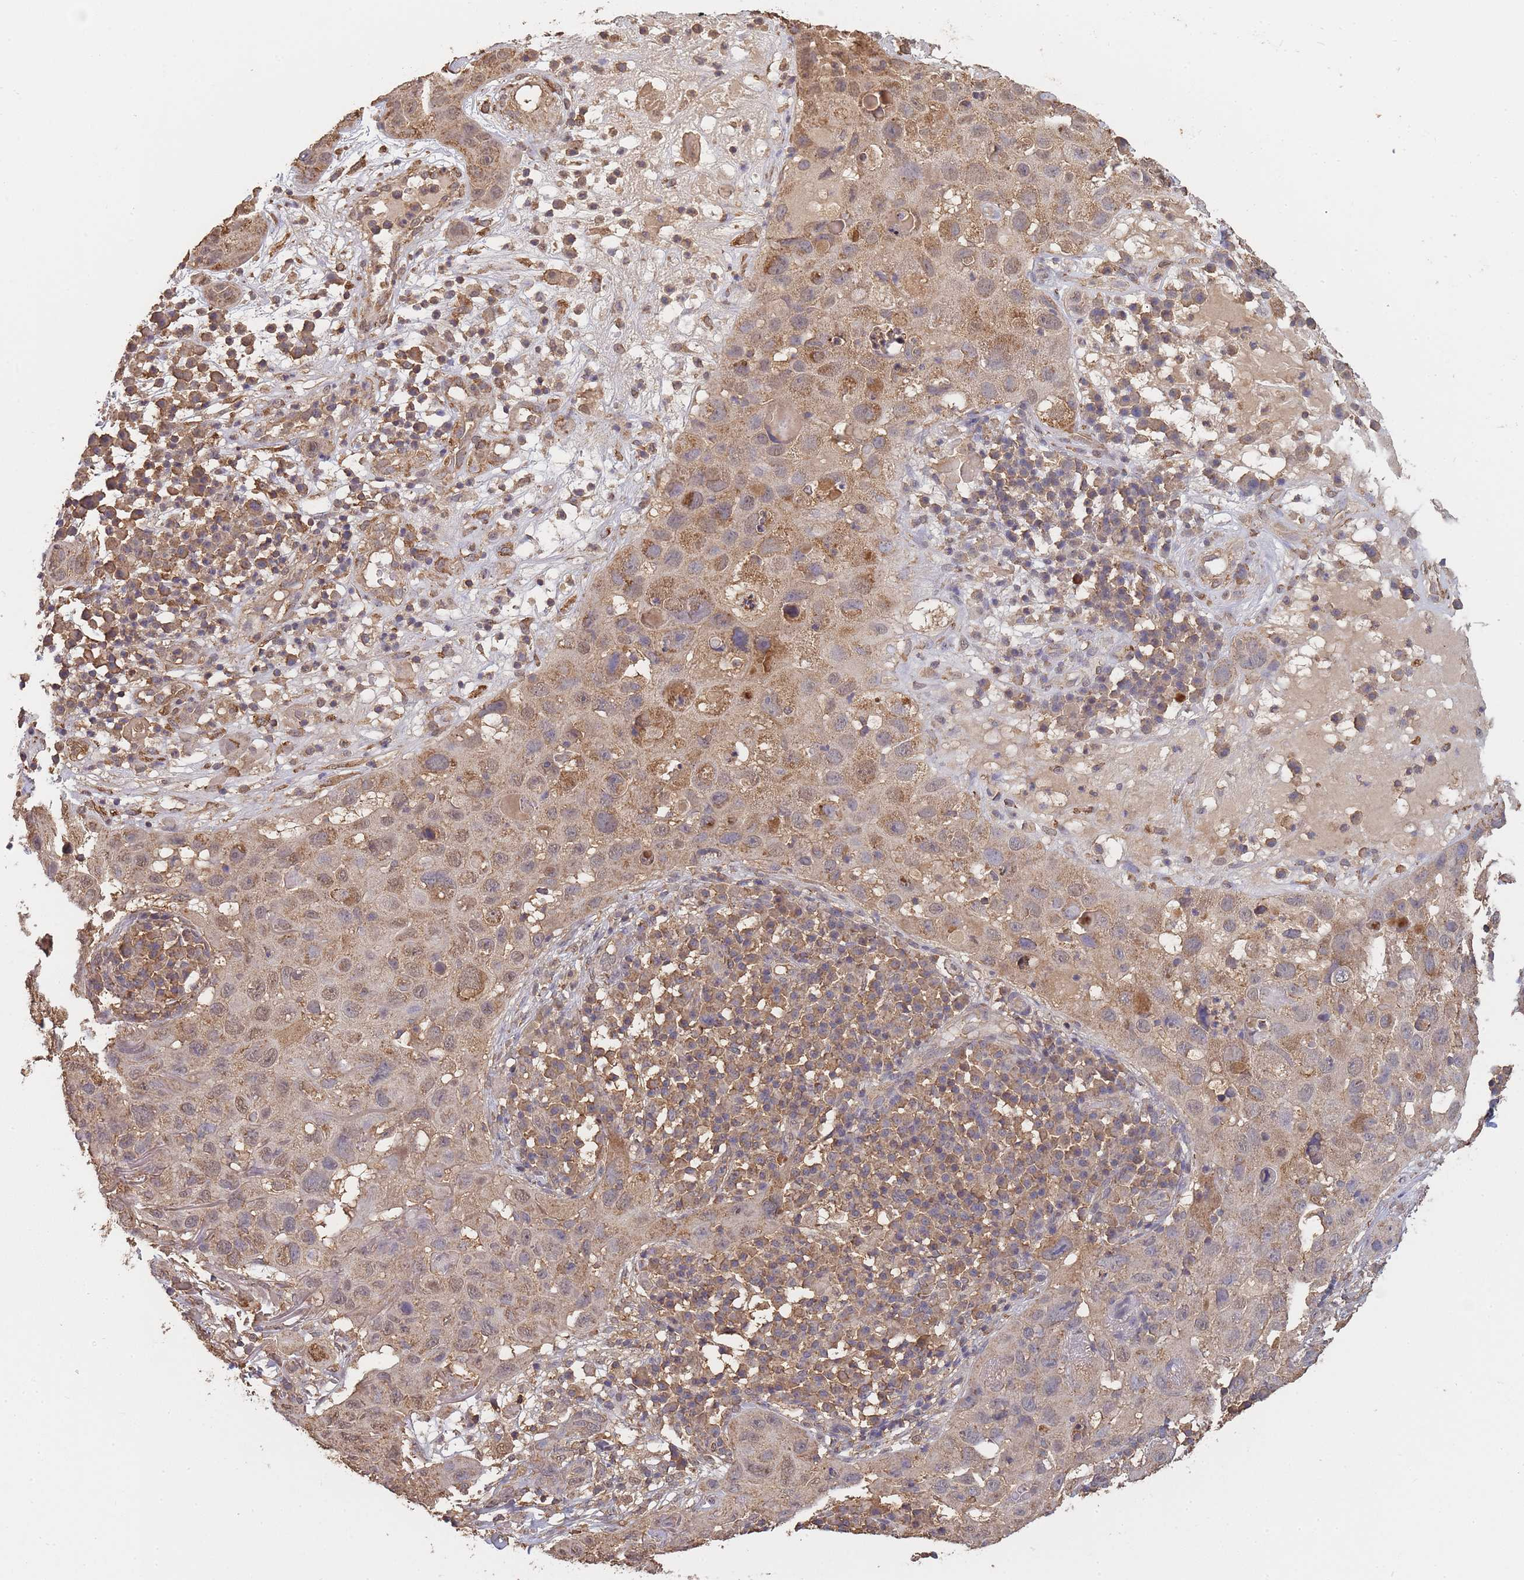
{"staining": {"intensity": "moderate", "quantity": "25%-75%", "location": "cytoplasmic/membranous,nuclear"}, "tissue": "skin cancer", "cell_type": "Tumor cells", "image_type": "cancer", "snomed": [{"axis": "morphology", "description": "Squamous cell carcinoma in situ, NOS"}, {"axis": "morphology", "description": "Squamous cell carcinoma, NOS"}, {"axis": "topography", "description": "Skin"}], "caption": "Skin cancer (squamous cell carcinoma) stained with immunohistochemistry demonstrates moderate cytoplasmic/membranous and nuclear positivity in about 25%-75% of tumor cells. (Brightfield microscopy of DAB IHC at high magnification).", "gene": "METRN", "patient": {"sex": "male", "age": 93}}